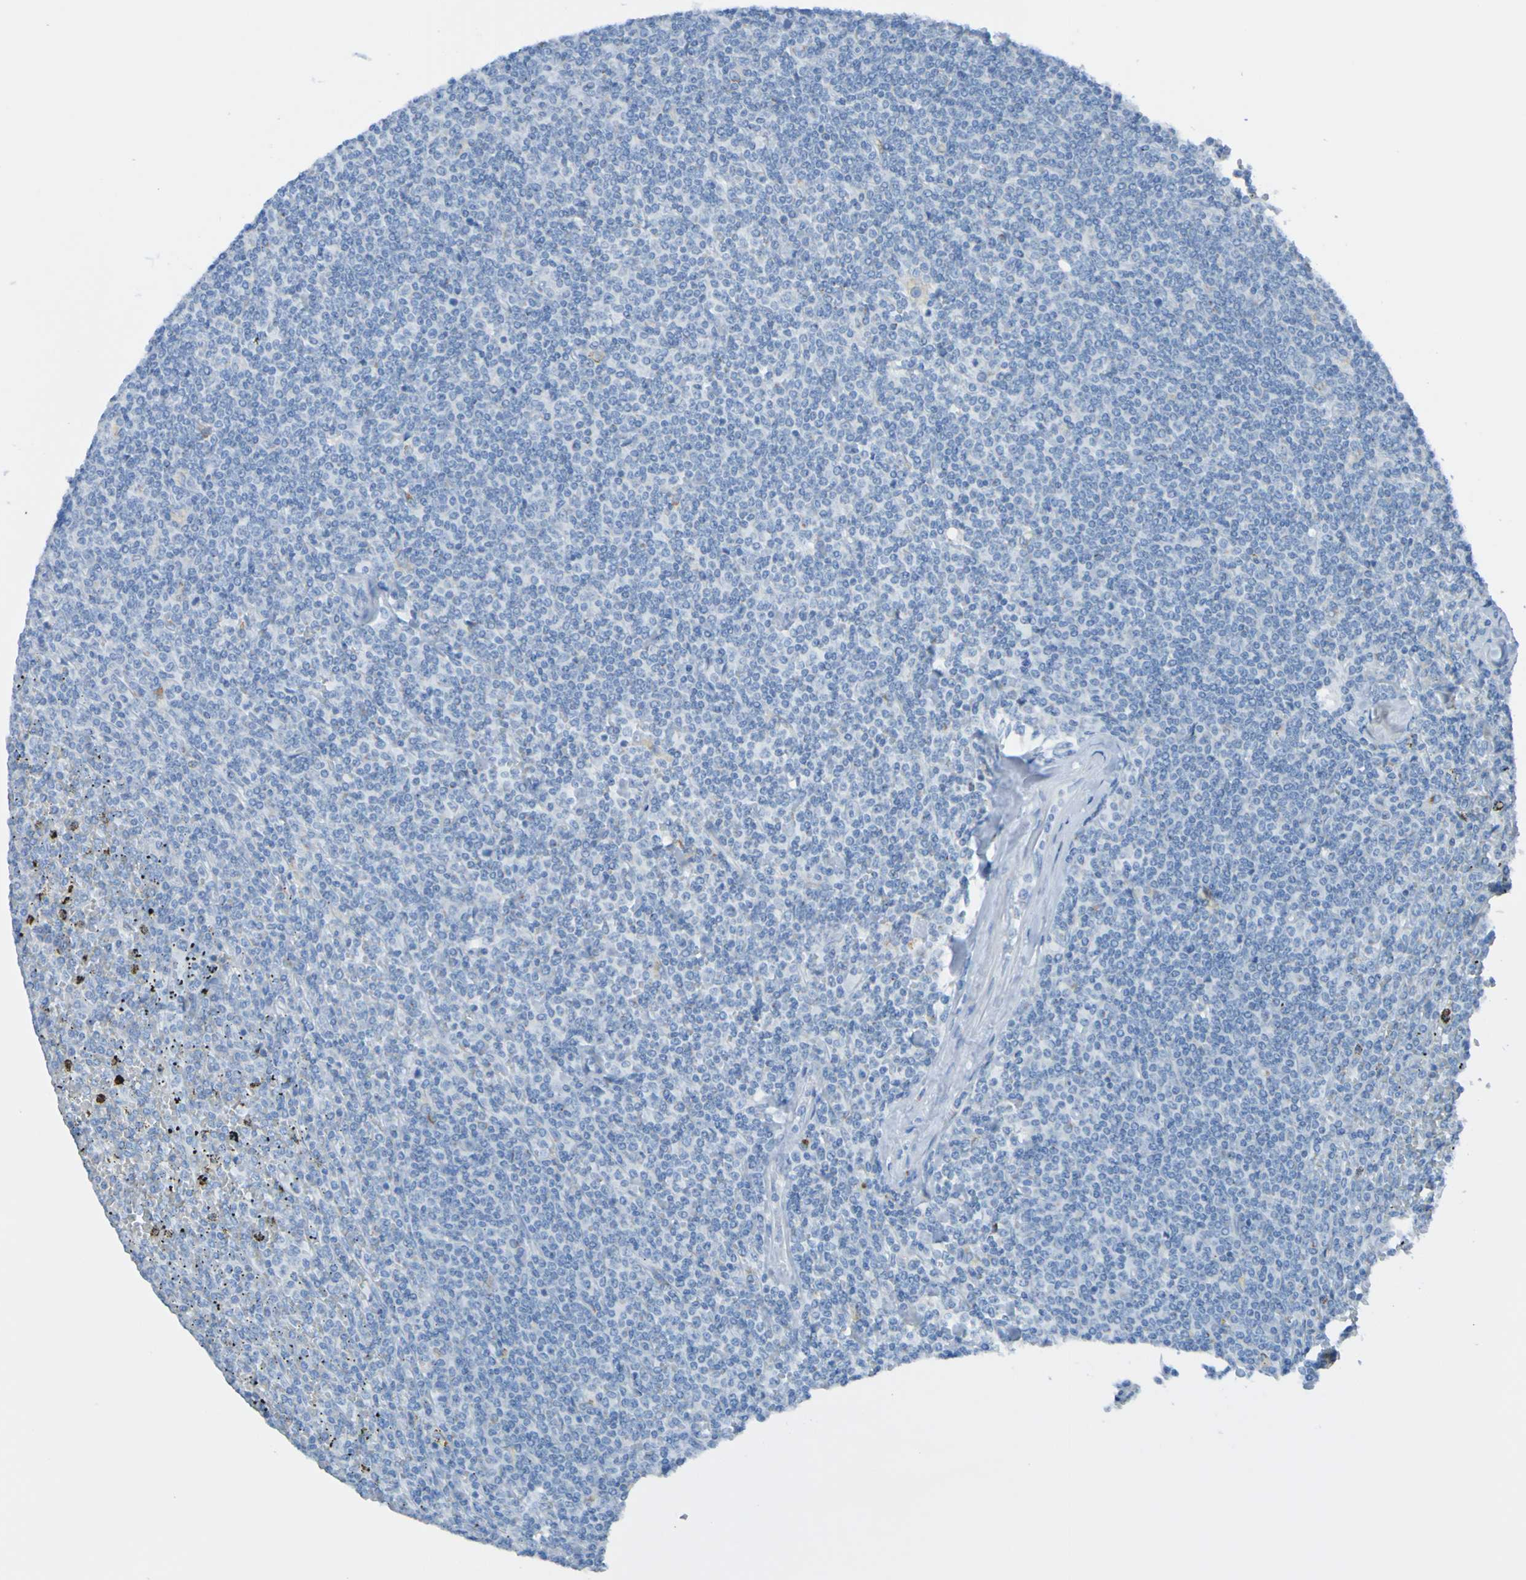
{"staining": {"intensity": "negative", "quantity": "none", "location": "none"}, "tissue": "lymphoma", "cell_type": "Tumor cells", "image_type": "cancer", "snomed": [{"axis": "morphology", "description": "Malignant lymphoma, non-Hodgkin's type, Low grade"}, {"axis": "topography", "description": "Spleen"}], "caption": "Immunohistochemical staining of human malignant lymphoma, non-Hodgkin's type (low-grade) exhibits no significant staining in tumor cells. (DAB (3,3'-diaminobenzidine) IHC, high magnification).", "gene": "ACMSD", "patient": {"sex": "female", "age": 19}}